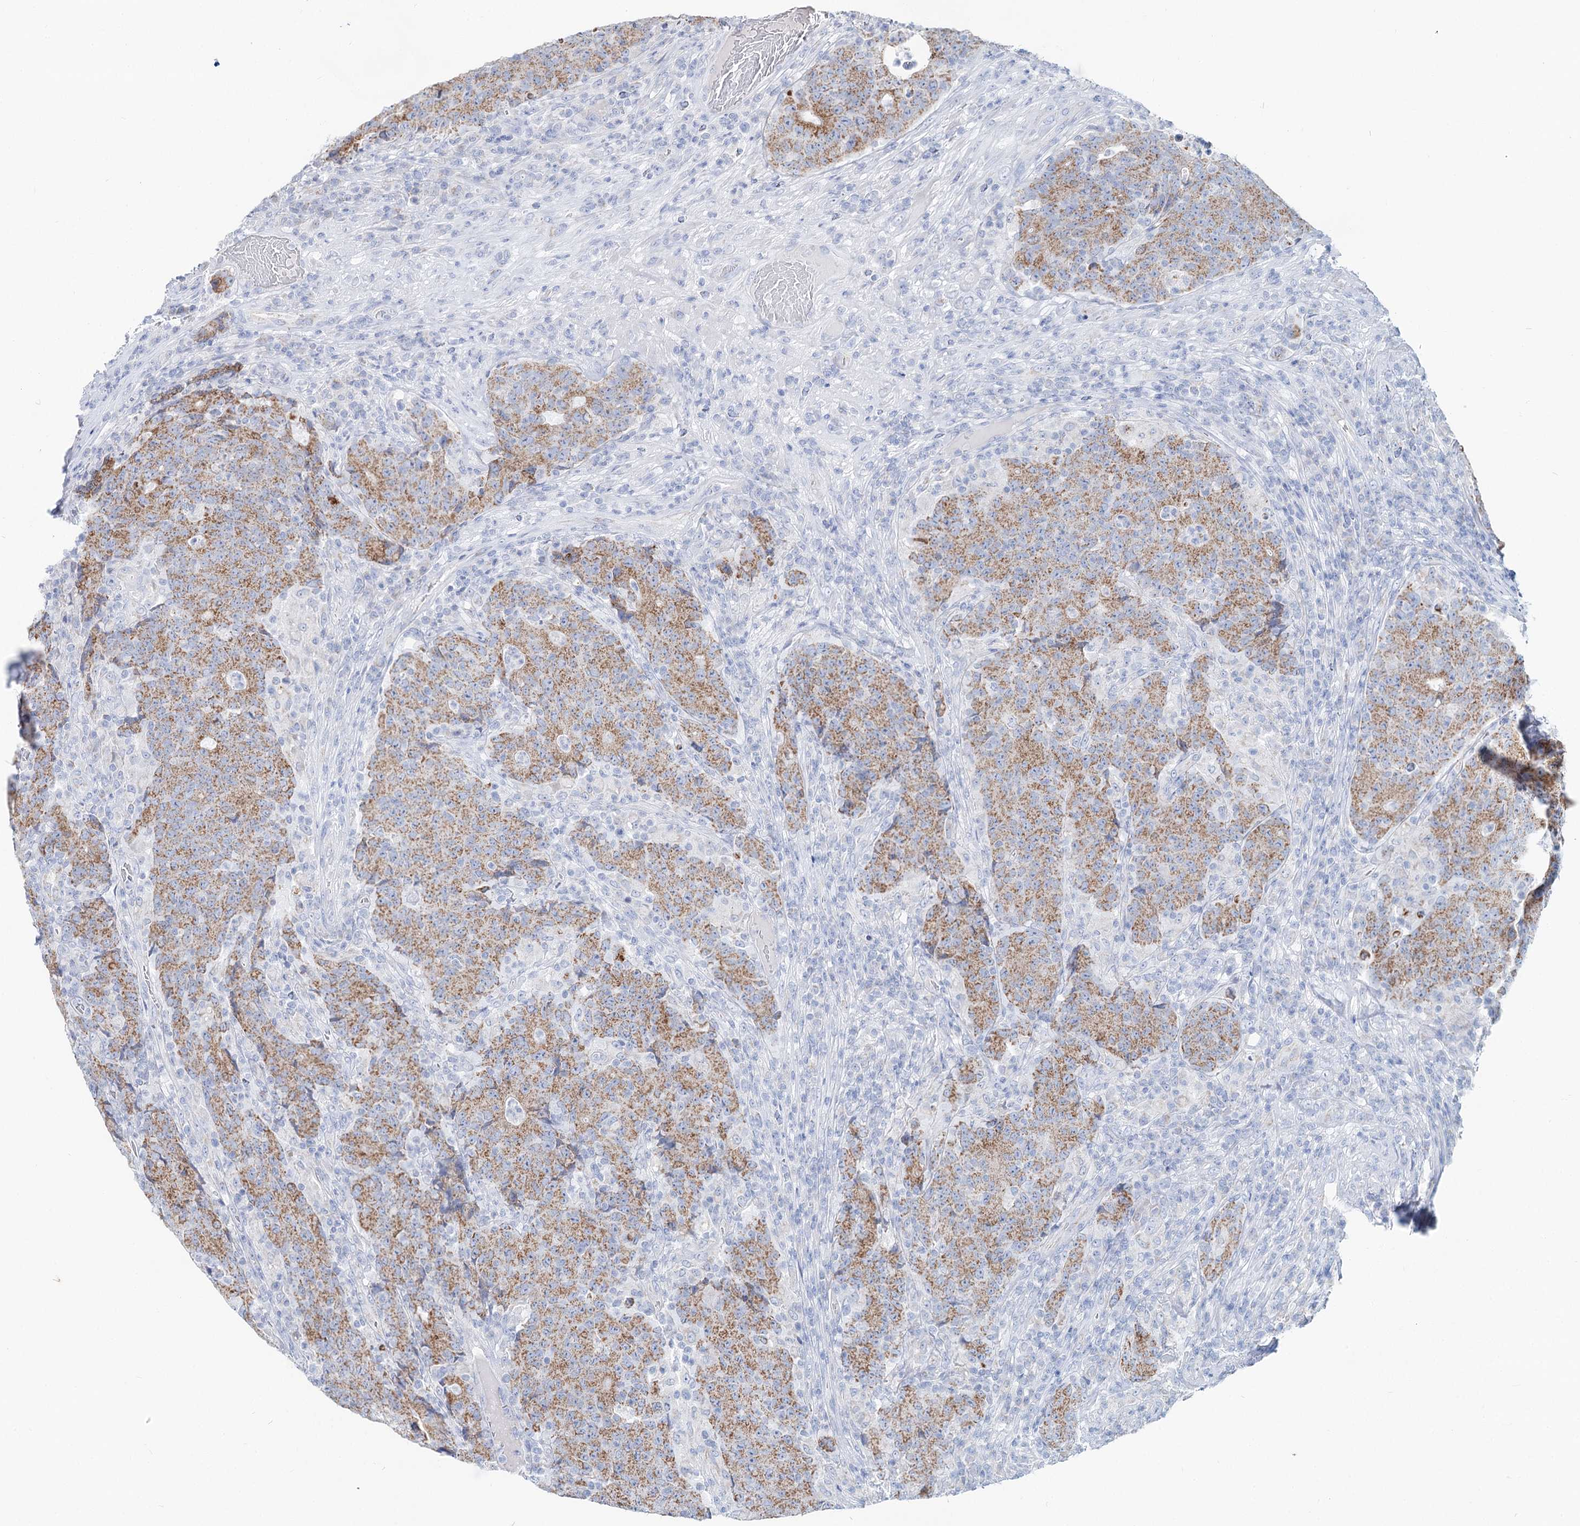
{"staining": {"intensity": "moderate", "quantity": ">75%", "location": "cytoplasmic/membranous"}, "tissue": "colorectal cancer", "cell_type": "Tumor cells", "image_type": "cancer", "snomed": [{"axis": "morphology", "description": "Adenocarcinoma, NOS"}, {"axis": "topography", "description": "Colon"}], "caption": "High-power microscopy captured an immunohistochemistry (IHC) micrograph of colorectal cancer, revealing moderate cytoplasmic/membranous staining in about >75% of tumor cells.", "gene": "MCCC2", "patient": {"sex": "female", "age": 75}}